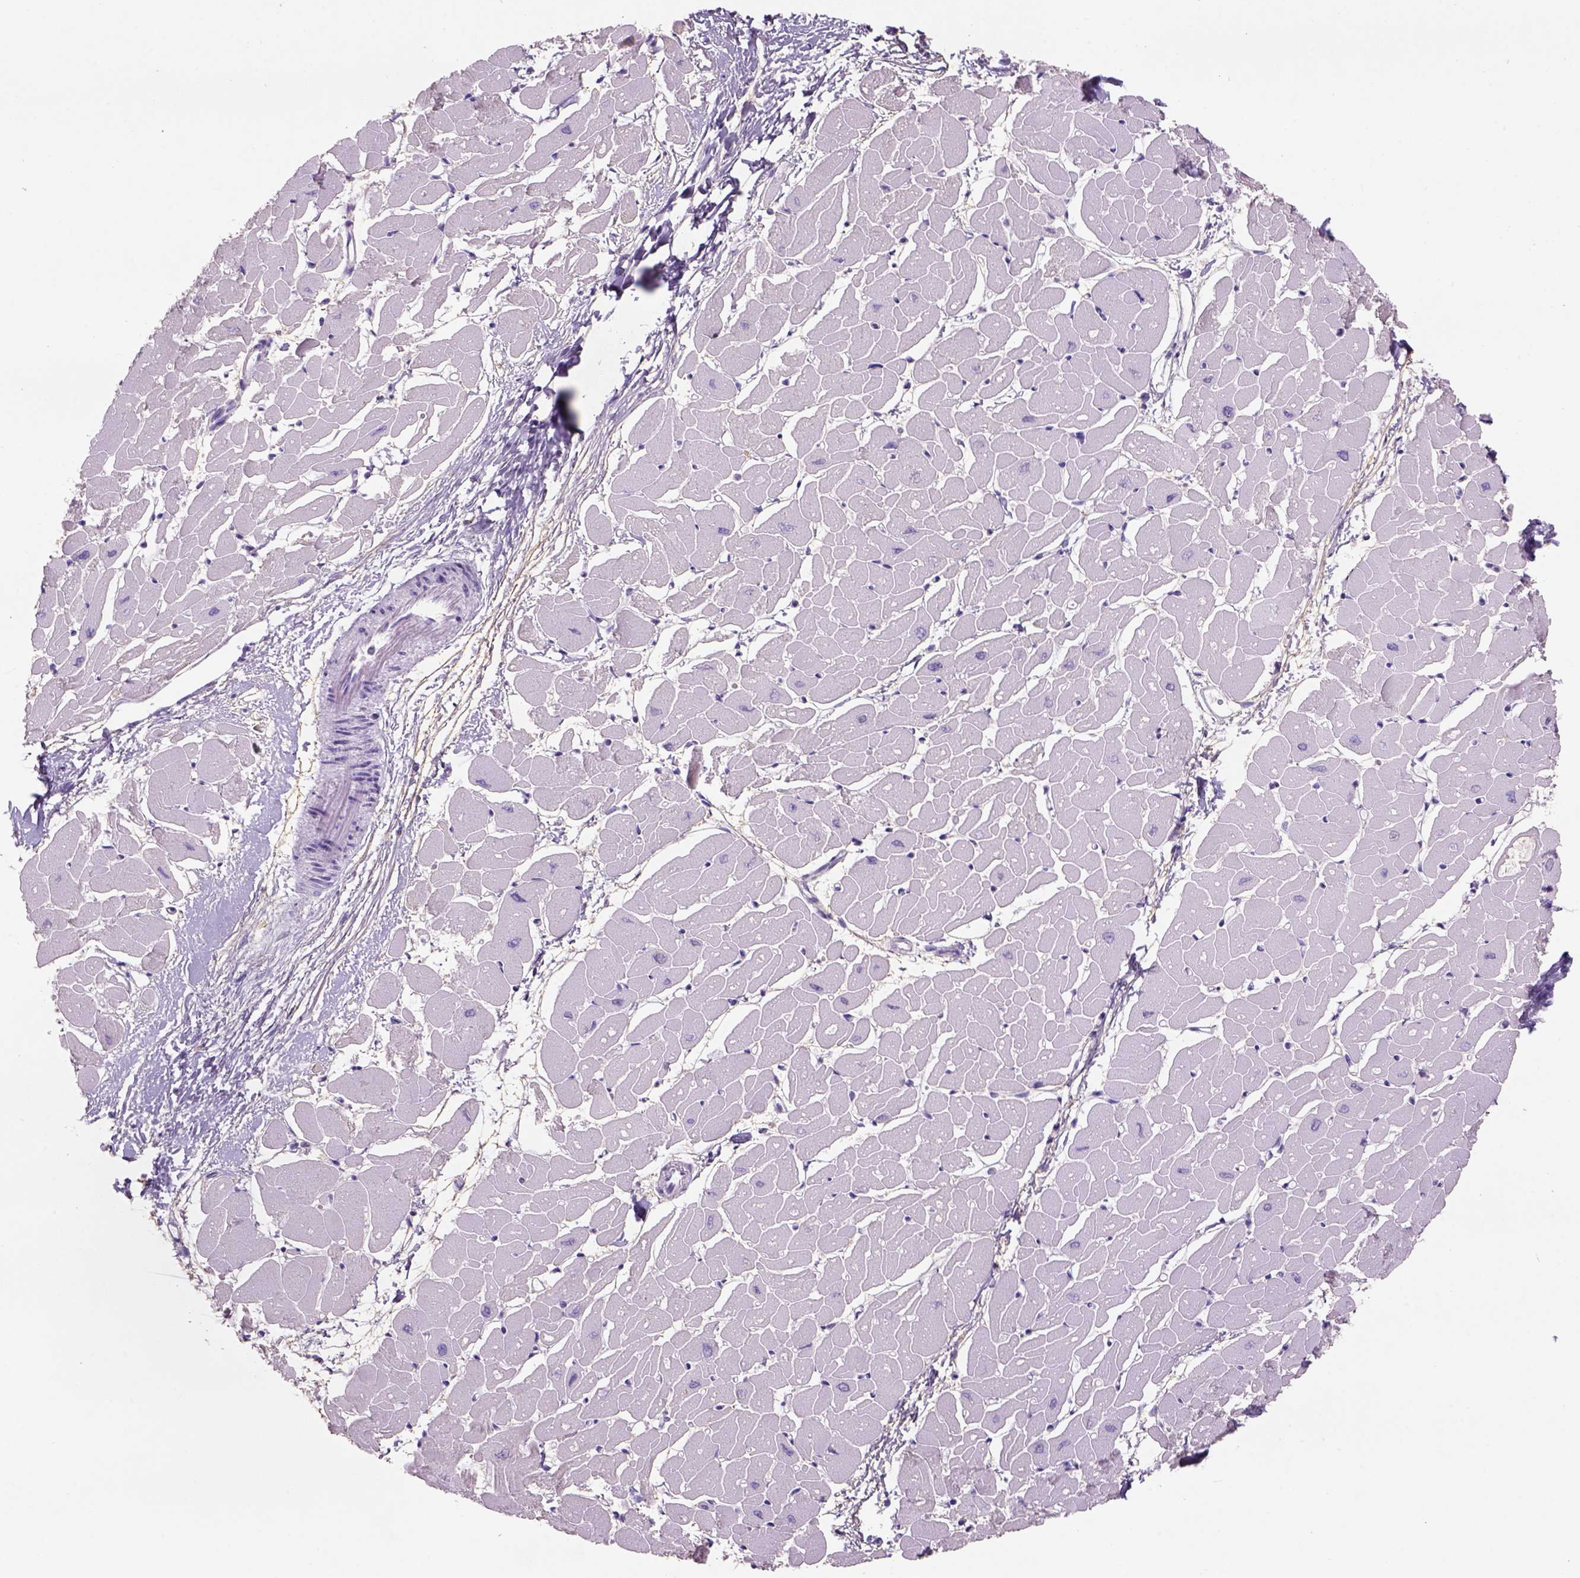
{"staining": {"intensity": "negative", "quantity": "none", "location": "none"}, "tissue": "heart muscle", "cell_type": "Cardiomyocytes", "image_type": "normal", "snomed": [{"axis": "morphology", "description": "Normal tissue, NOS"}, {"axis": "topography", "description": "Heart"}], "caption": "Immunohistochemistry of normal human heart muscle demonstrates no positivity in cardiomyocytes. (IHC, brightfield microscopy, high magnification).", "gene": "NAALAD2", "patient": {"sex": "male", "age": 57}}